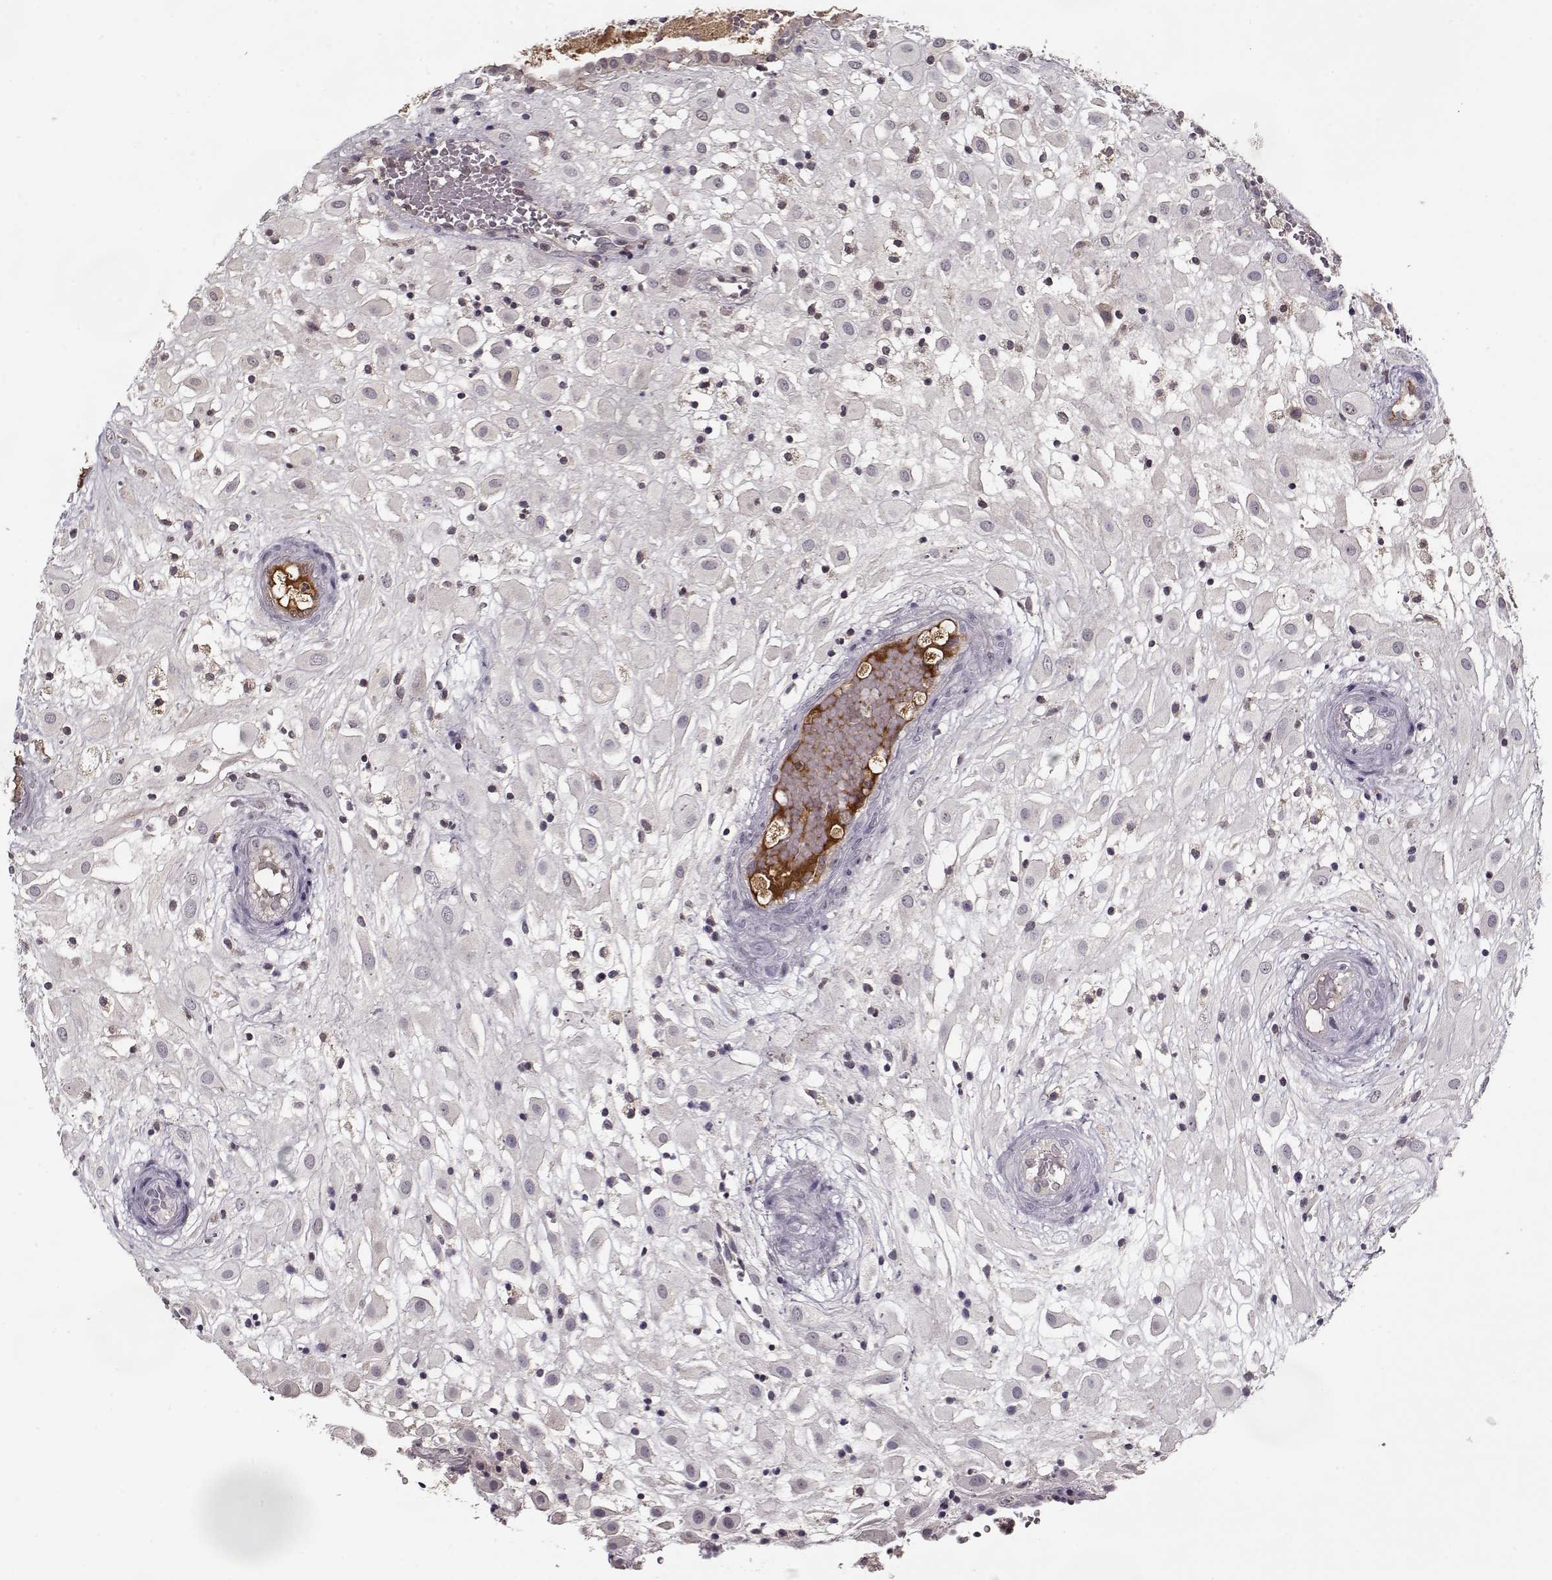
{"staining": {"intensity": "negative", "quantity": "none", "location": "none"}, "tissue": "placenta", "cell_type": "Decidual cells", "image_type": "normal", "snomed": [{"axis": "morphology", "description": "Normal tissue, NOS"}, {"axis": "topography", "description": "Placenta"}], "caption": "Immunohistochemistry (IHC) photomicrograph of normal placenta stained for a protein (brown), which shows no expression in decidual cells.", "gene": "AFM", "patient": {"sex": "female", "age": 24}}